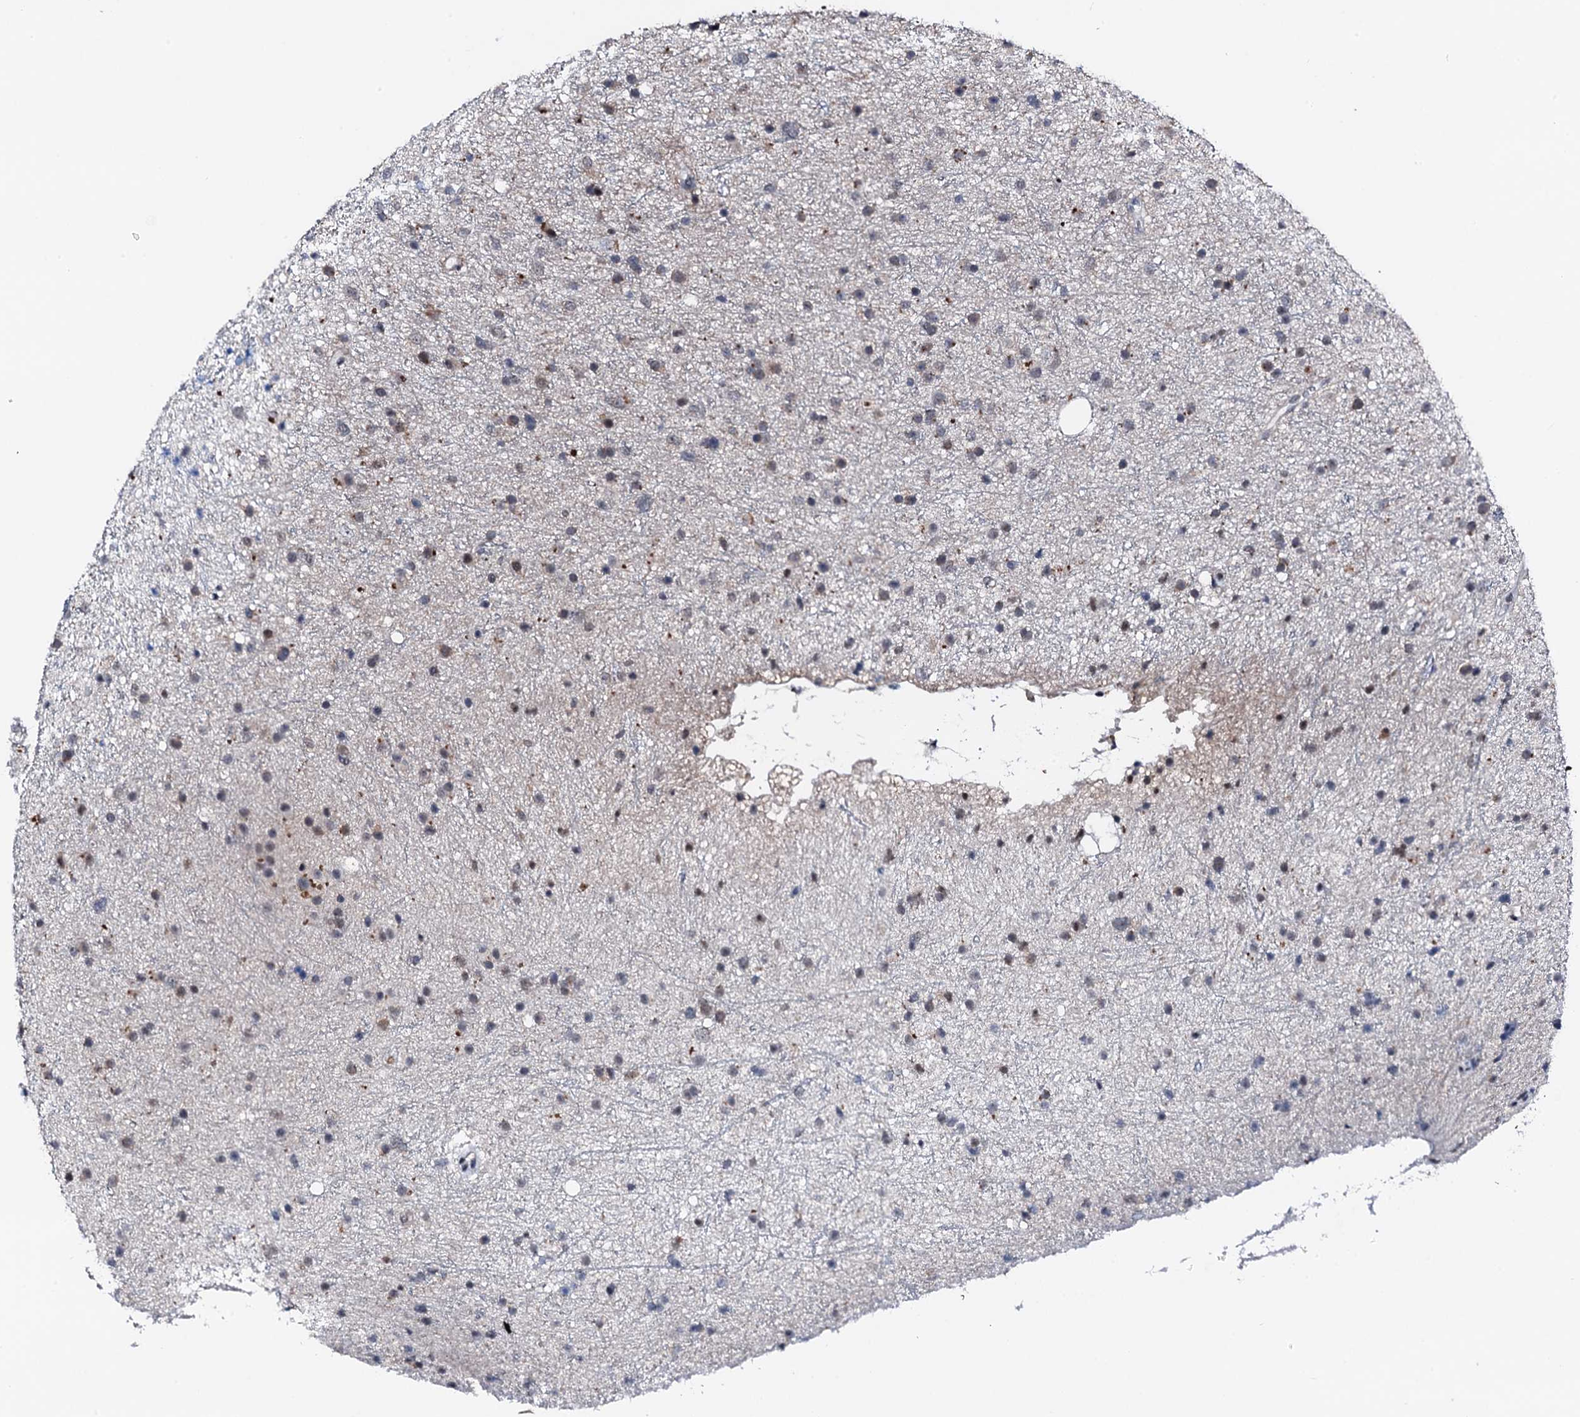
{"staining": {"intensity": "negative", "quantity": "none", "location": "none"}, "tissue": "glioma", "cell_type": "Tumor cells", "image_type": "cancer", "snomed": [{"axis": "morphology", "description": "Glioma, malignant, Low grade"}, {"axis": "topography", "description": "Cerebral cortex"}], "caption": "Immunohistochemical staining of human glioma exhibits no significant positivity in tumor cells.", "gene": "TRAFD1", "patient": {"sex": "female", "age": 39}}